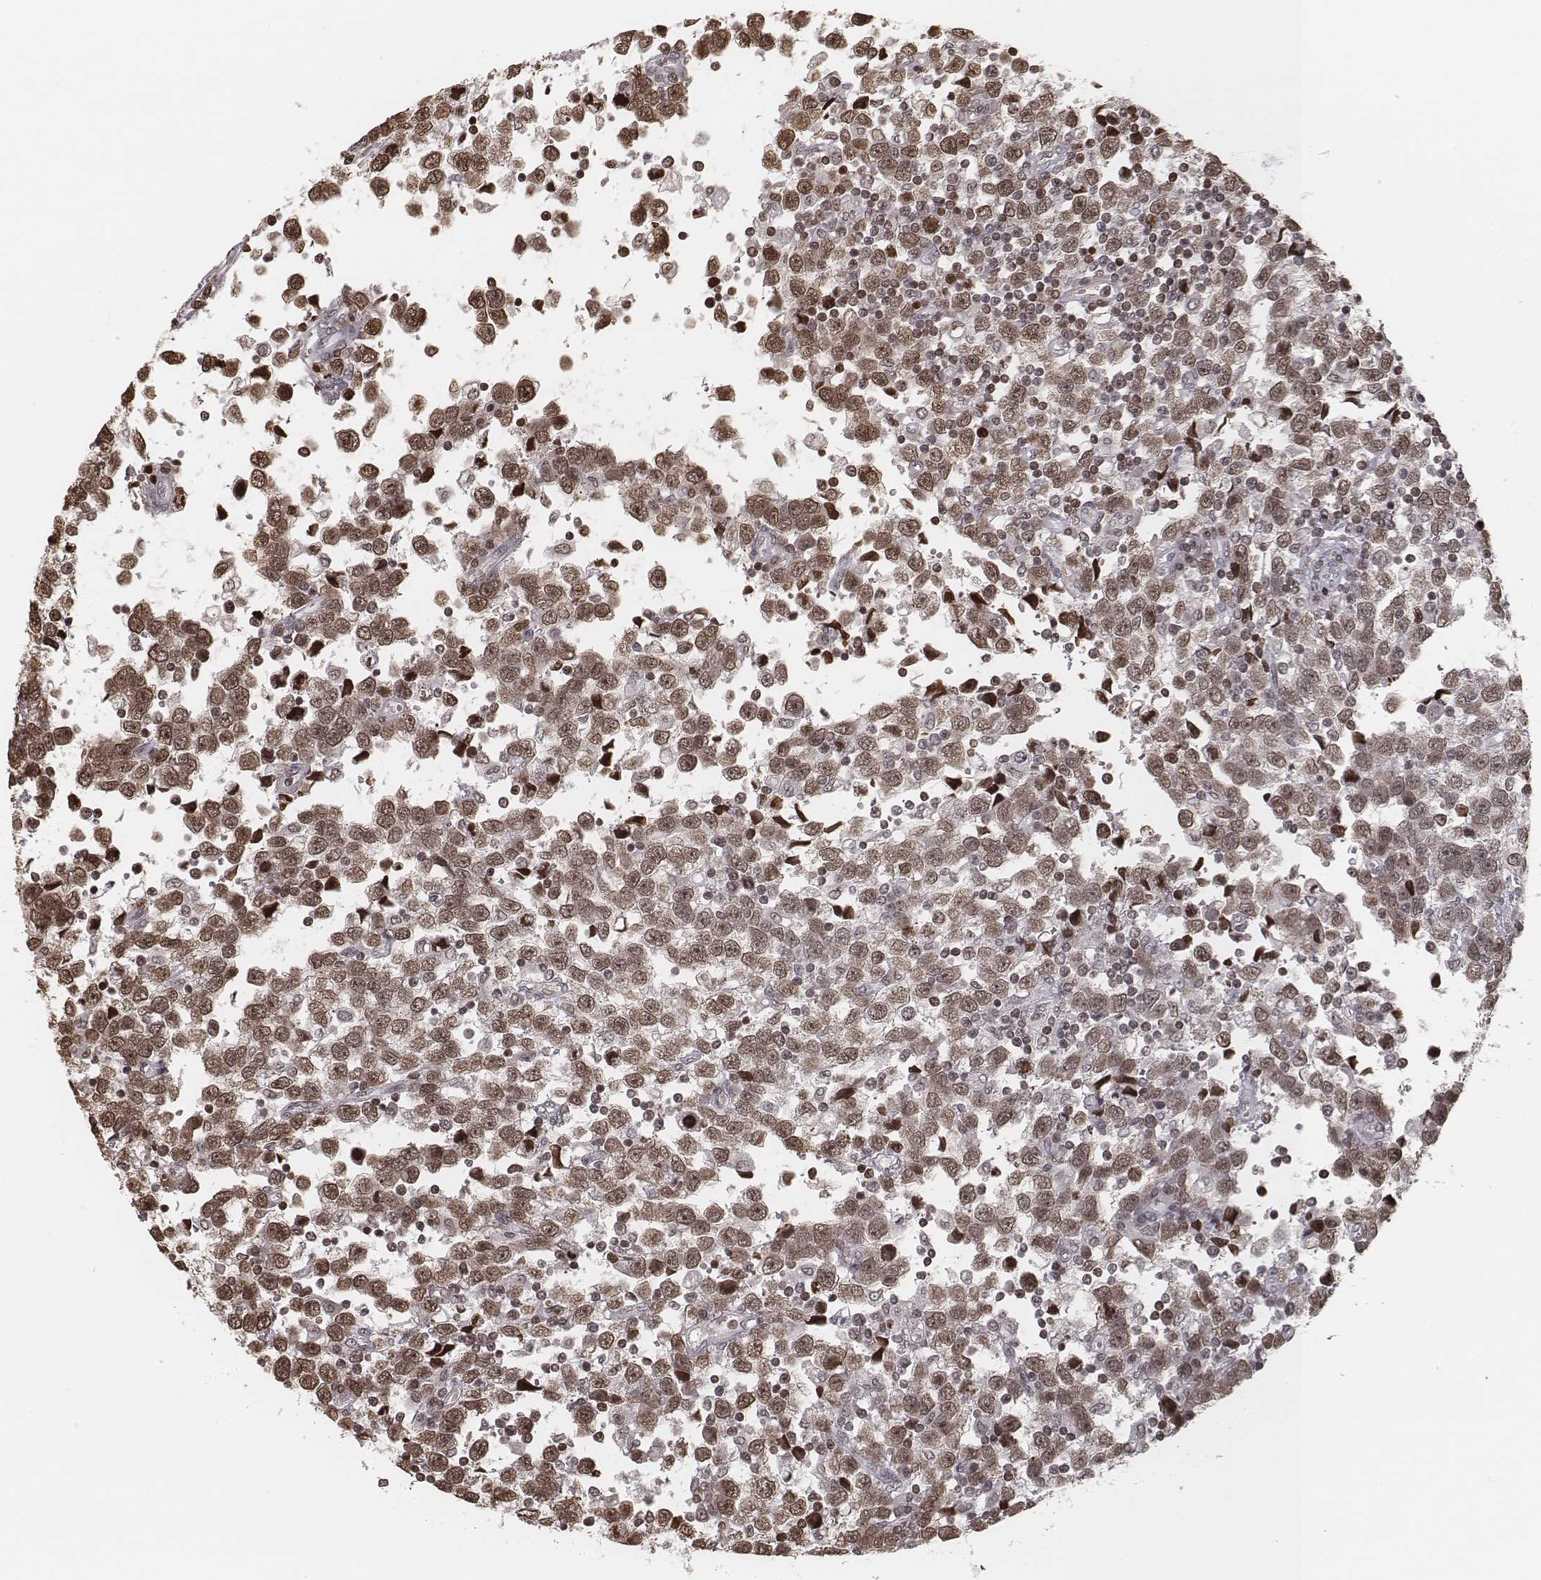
{"staining": {"intensity": "moderate", "quantity": ">75%", "location": "nuclear"}, "tissue": "testis cancer", "cell_type": "Tumor cells", "image_type": "cancer", "snomed": [{"axis": "morphology", "description": "Seminoma, NOS"}, {"axis": "topography", "description": "Testis"}], "caption": "Testis cancer (seminoma) was stained to show a protein in brown. There is medium levels of moderate nuclear expression in approximately >75% of tumor cells.", "gene": "HMGA2", "patient": {"sex": "male", "age": 34}}